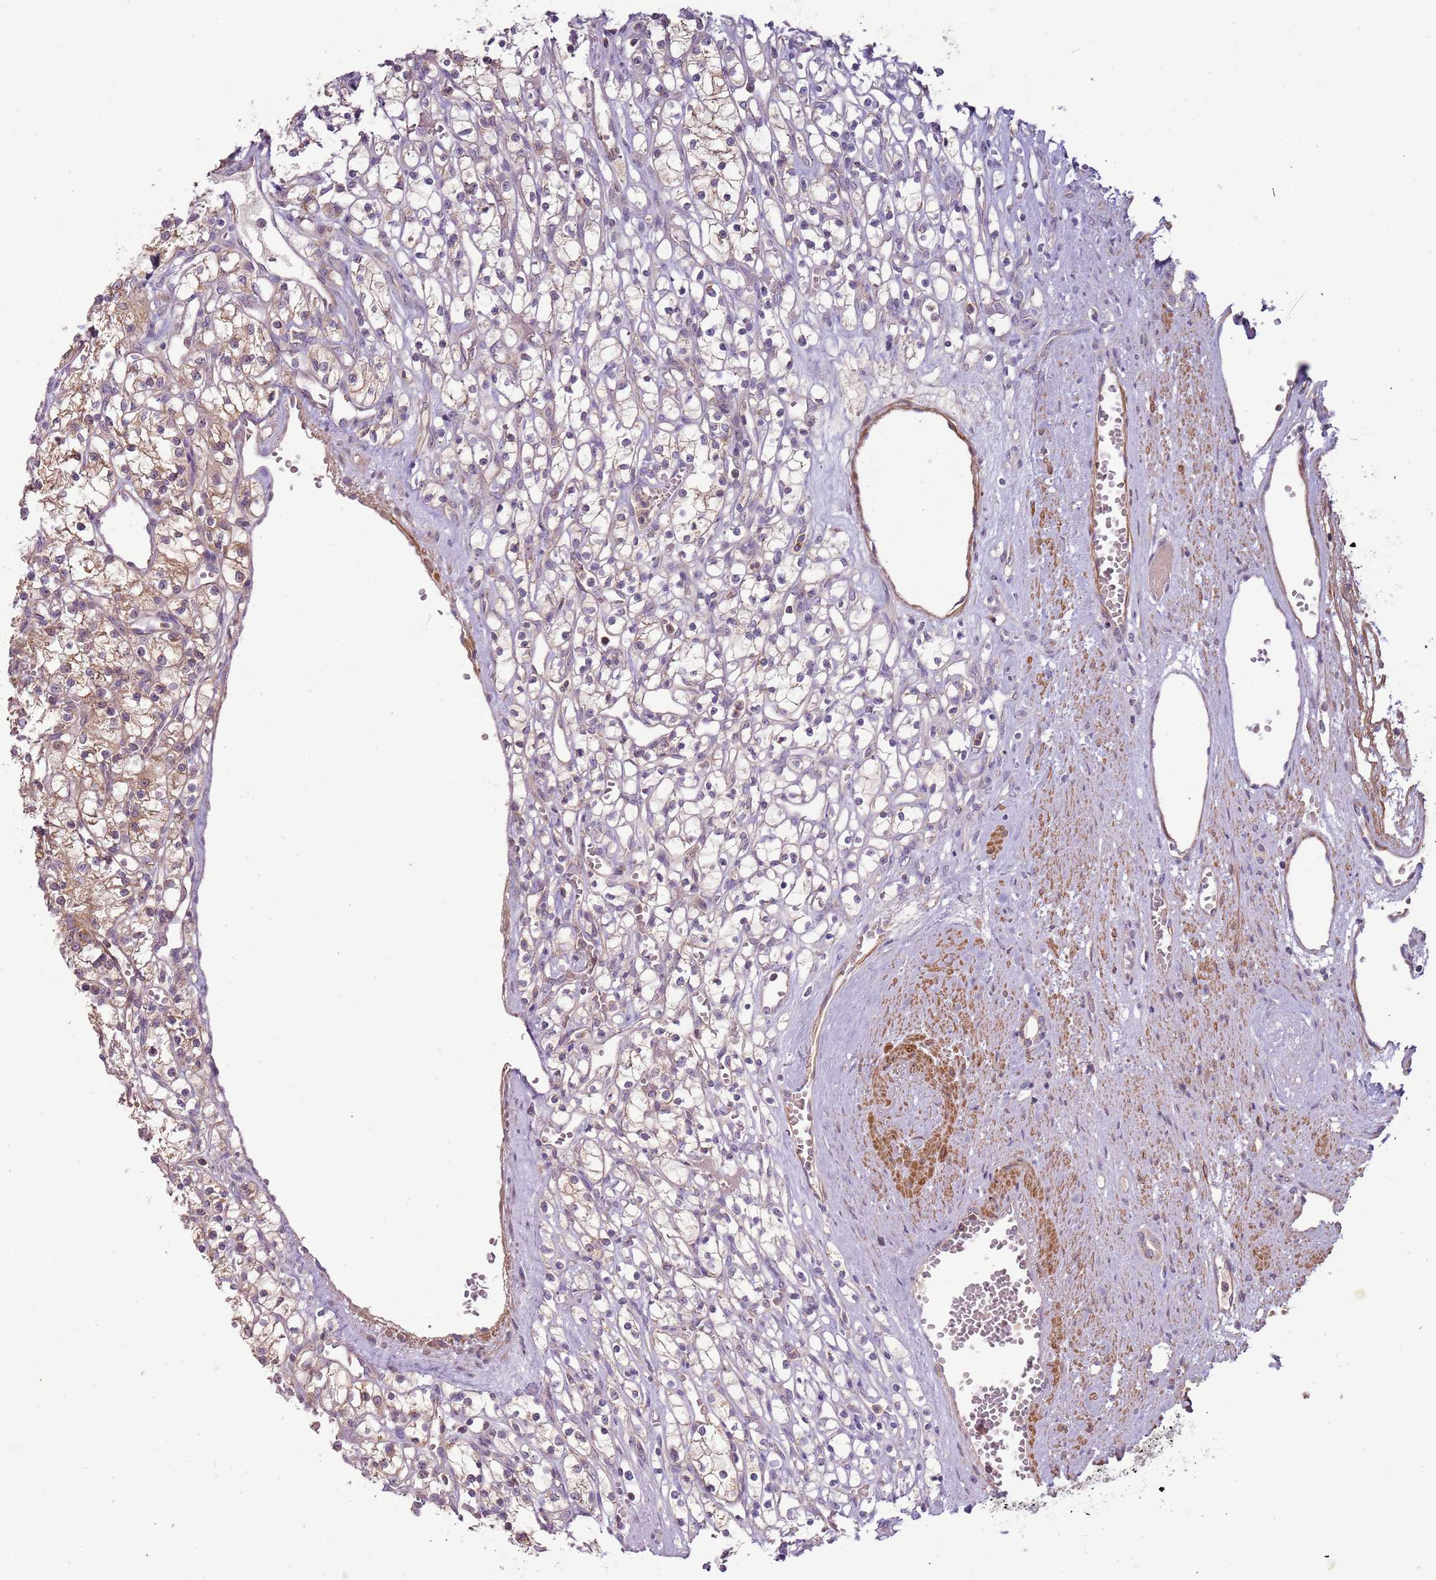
{"staining": {"intensity": "weak", "quantity": "25%-75%", "location": "cytoplasmic/membranous"}, "tissue": "renal cancer", "cell_type": "Tumor cells", "image_type": "cancer", "snomed": [{"axis": "morphology", "description": "Adenocarcinoma, NOS"}, {"axis": "topography", "description": "Kidney"}], "caption": "Adenocarcinoma (renal) tissue demonstrates weak cytoplasmic/membranous positivity in about 25%-75% of tumor cells The staining was performed using DAB, with brown indicating positive protein expression. Nuclei are stained blue with hematoxylin.", "gene": "DTD2", "patient": {"sex": "female", "age": 59}}